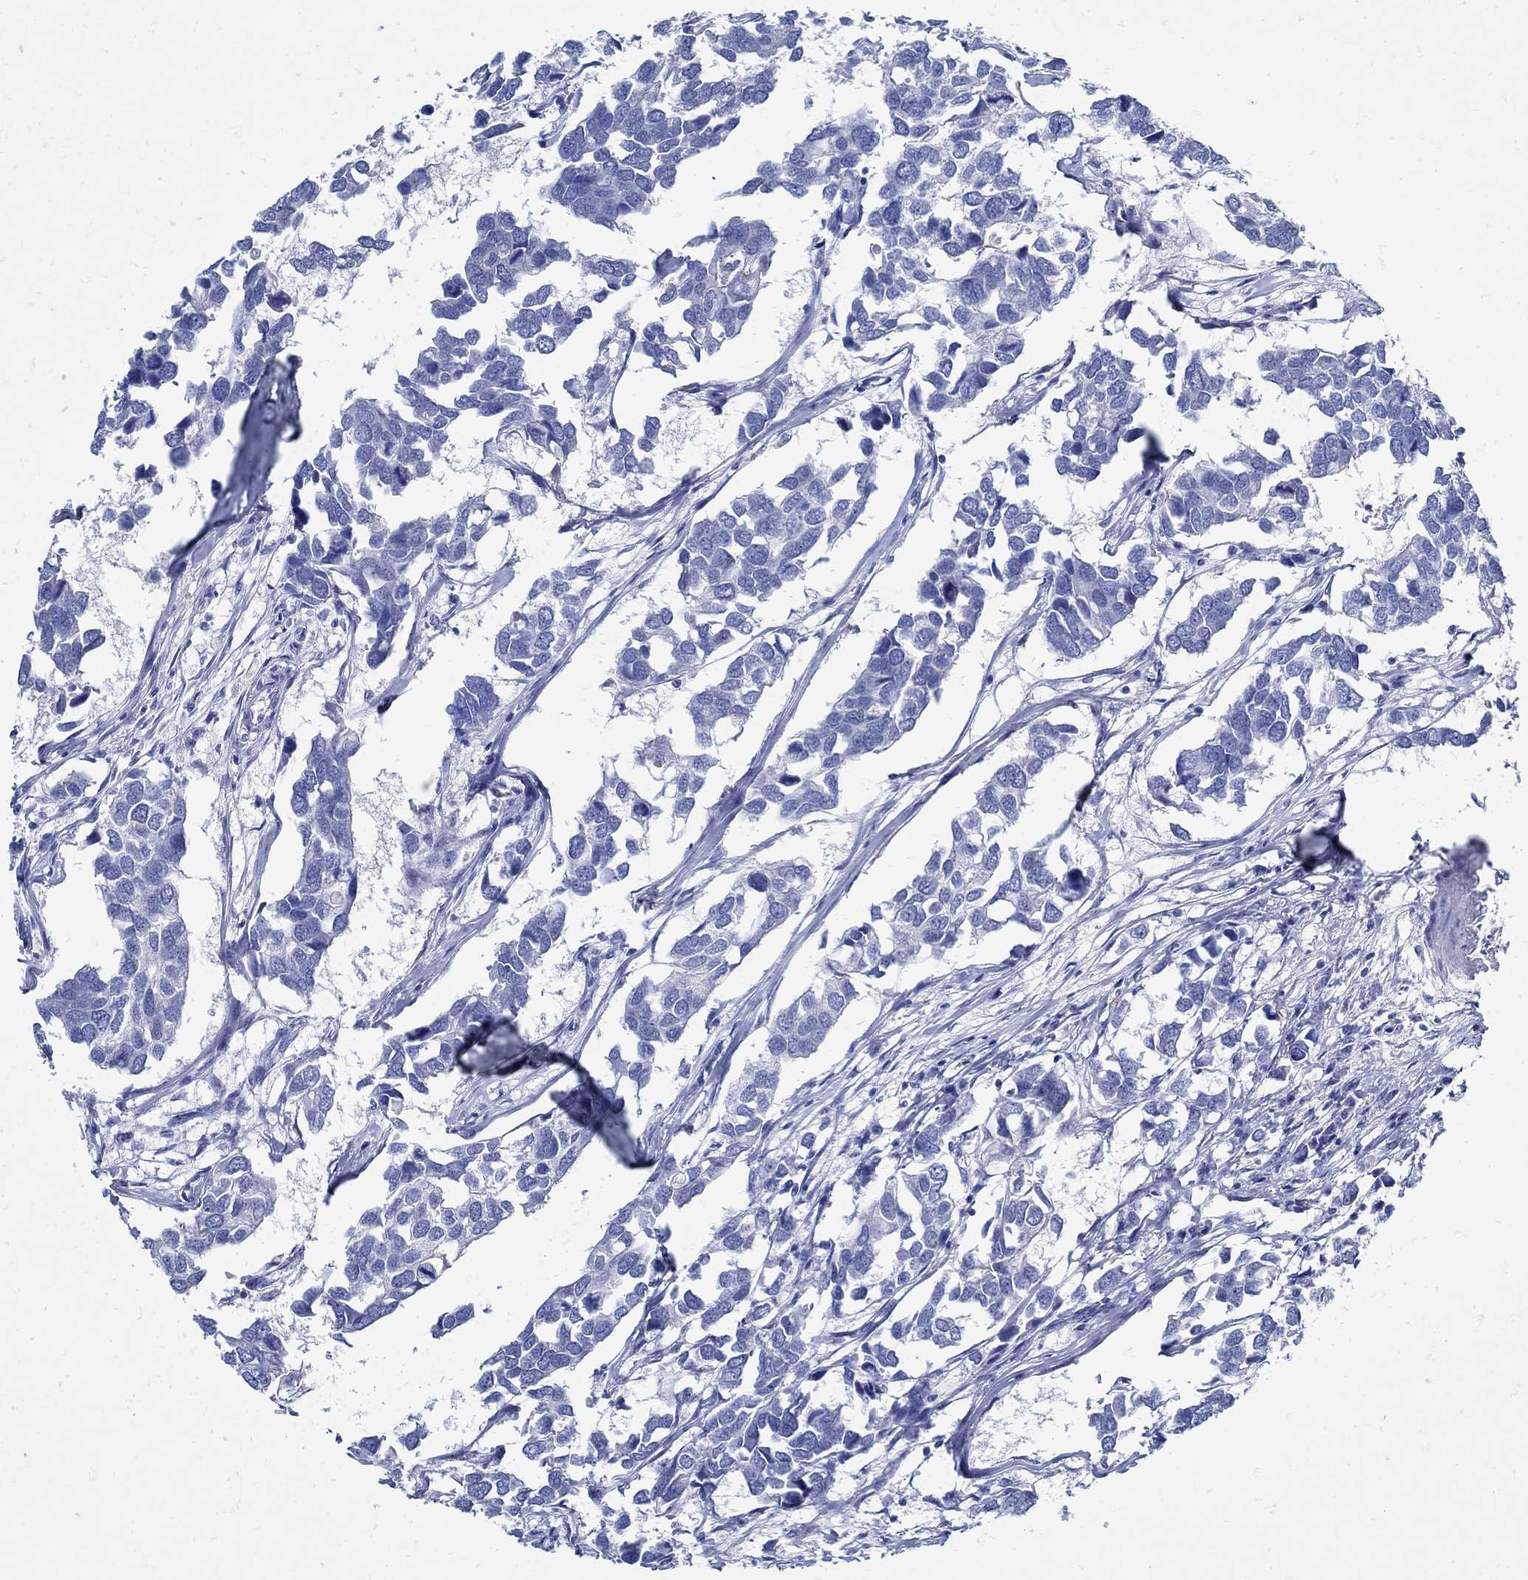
{"staining": {"intensity": "negative", "quantity": "none", "location": "none"}, "tissue": "breast cancer", "cell_type": "Tumor cells", "image_type": "cancer", "snomed": [{"axis": "morphology", "description": "Duct carcinoma"}, {"axis": "topography", "description": "Breast"}], "caption": "This is an immunohistochemistry photomicrograph of human breast cancer. There is no staining in tumor cells.", "gene": "NOS1", "patient": {"sex": "female", "age": 83}}